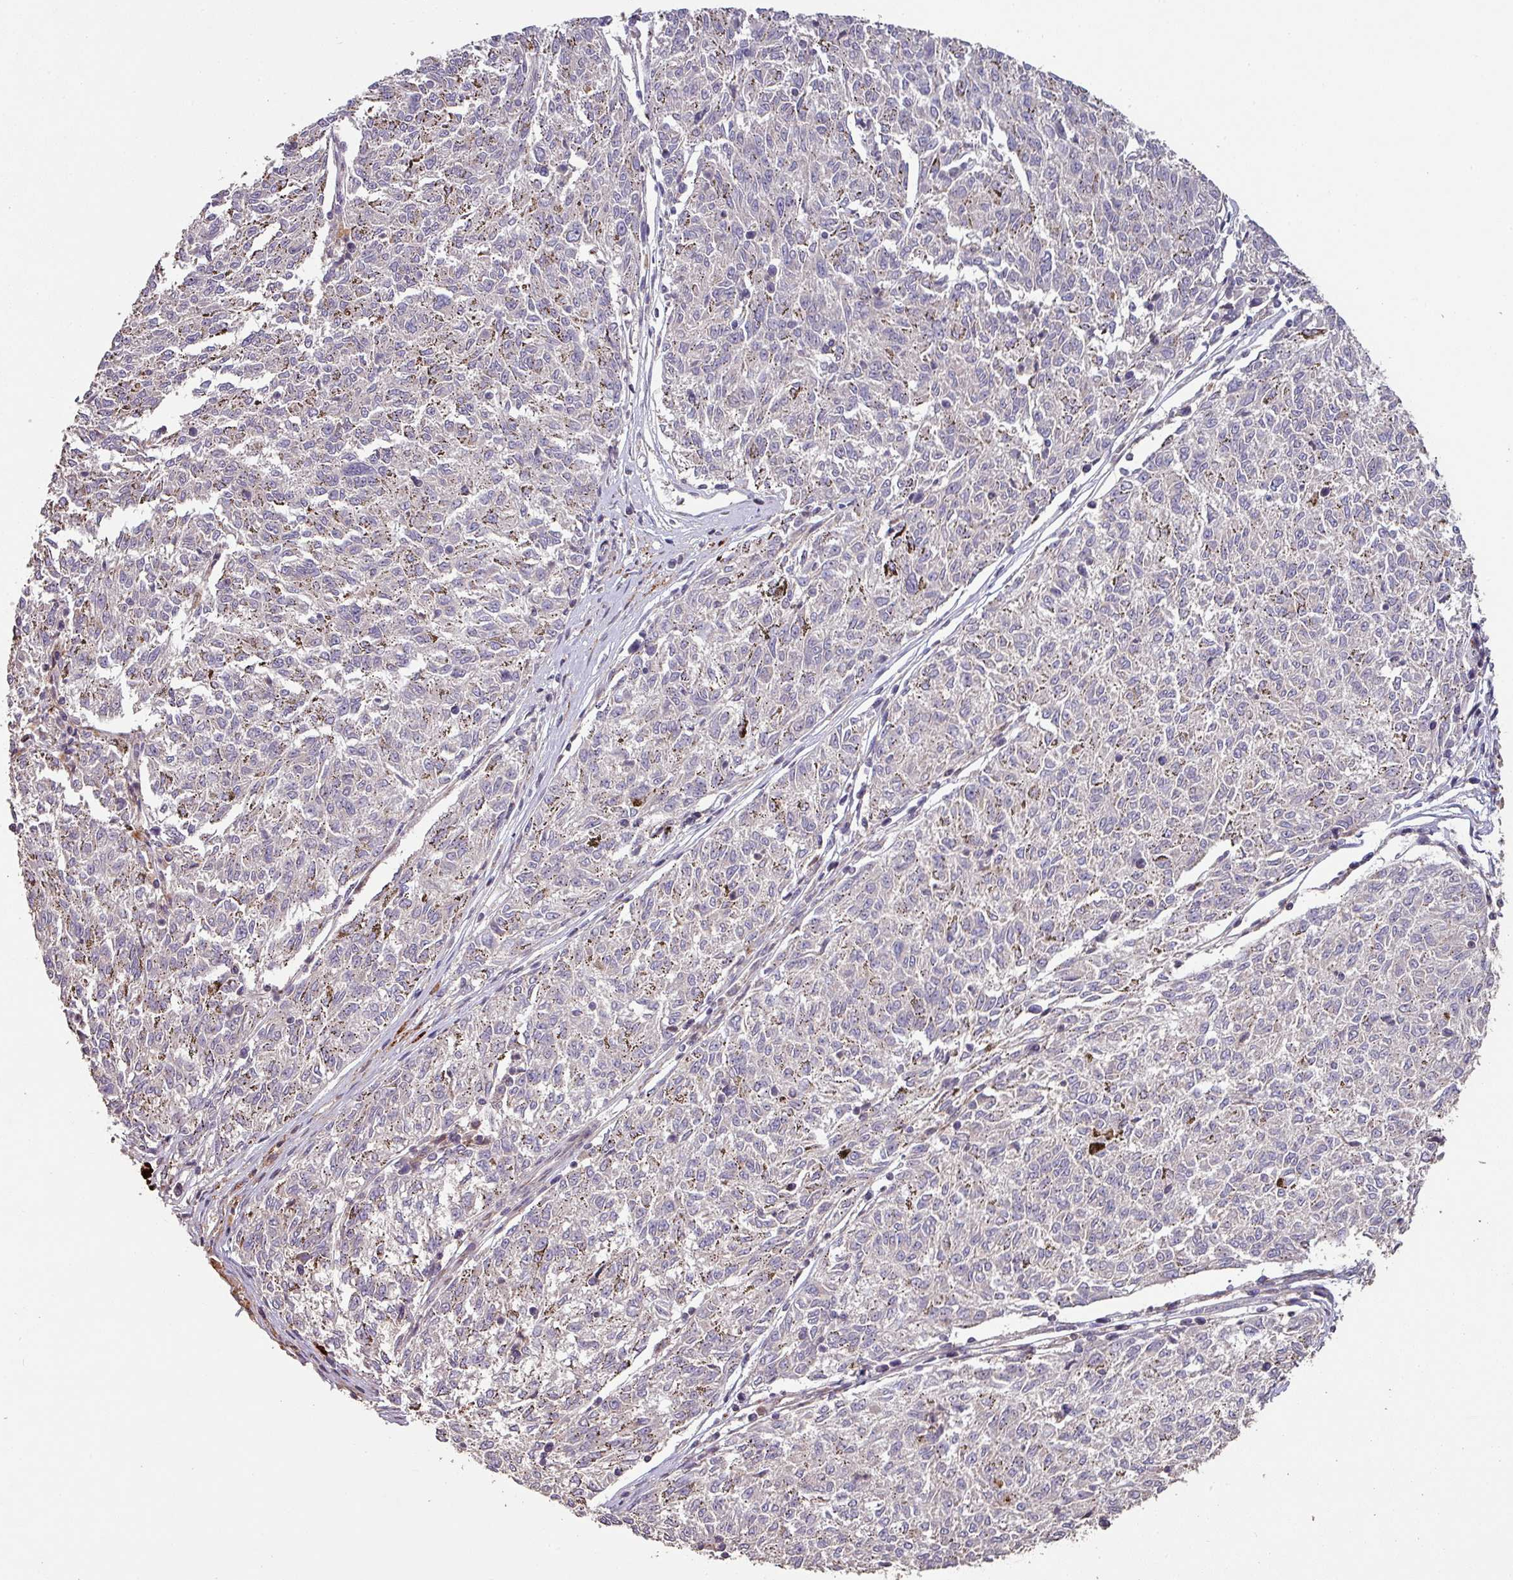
{"staining": {"intensity": "negative", "quantity": "none", "location": "none"}, "tissue": "melanoma", "cell_type": "Tumor cells", "image_type": "cancer", "snomed": [{"axis": "morphology", "description": "Malignant melanoma, NOS"}, {"axis": "topography", "description": "Skin"}], "caption": "Protein analysis of melanoma exhibits no significant staining in tumor cells.", "gene": "RPL23A", "patient": {"sex": "female", "age": 72}}